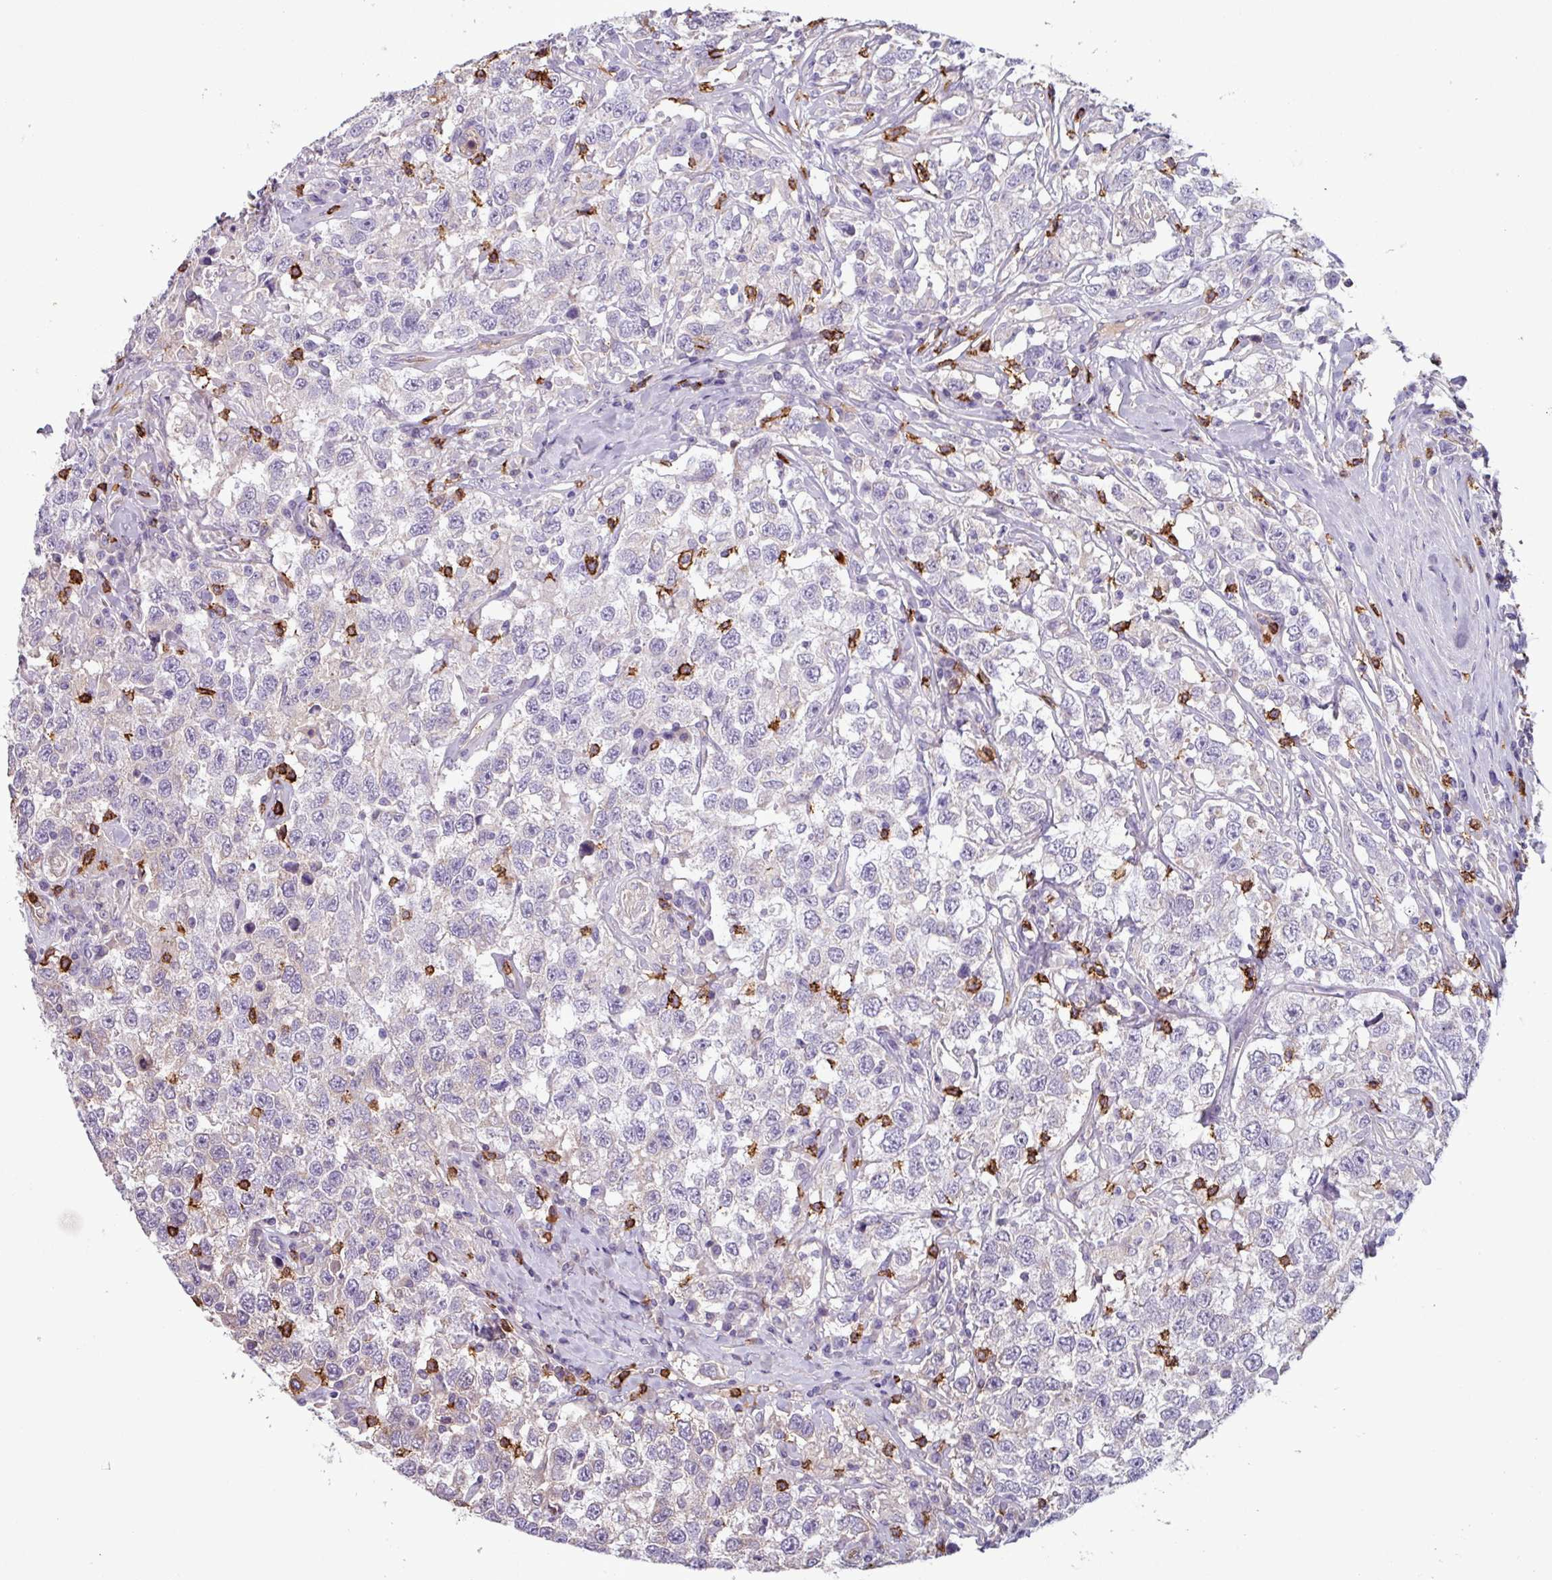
{"staining": {"intensity": "negative", "quantity": "none", "location": "none"}, "tissue": "testis cancer", "cell_type": "Tumor cells", "image_type": "cancer", "snomed": [{"axis": "morphology", "description": "Seminoma, NOS"}, {"axis": "topography", "description": "Testis"}], "caption": "This is a histopathology image of immunohistochemistry (IHC) staining of seminoma (testis), which shows no expression in tumor cells.", "gene": "CD8A", "patient": {"sex": "male", "age": 41}}